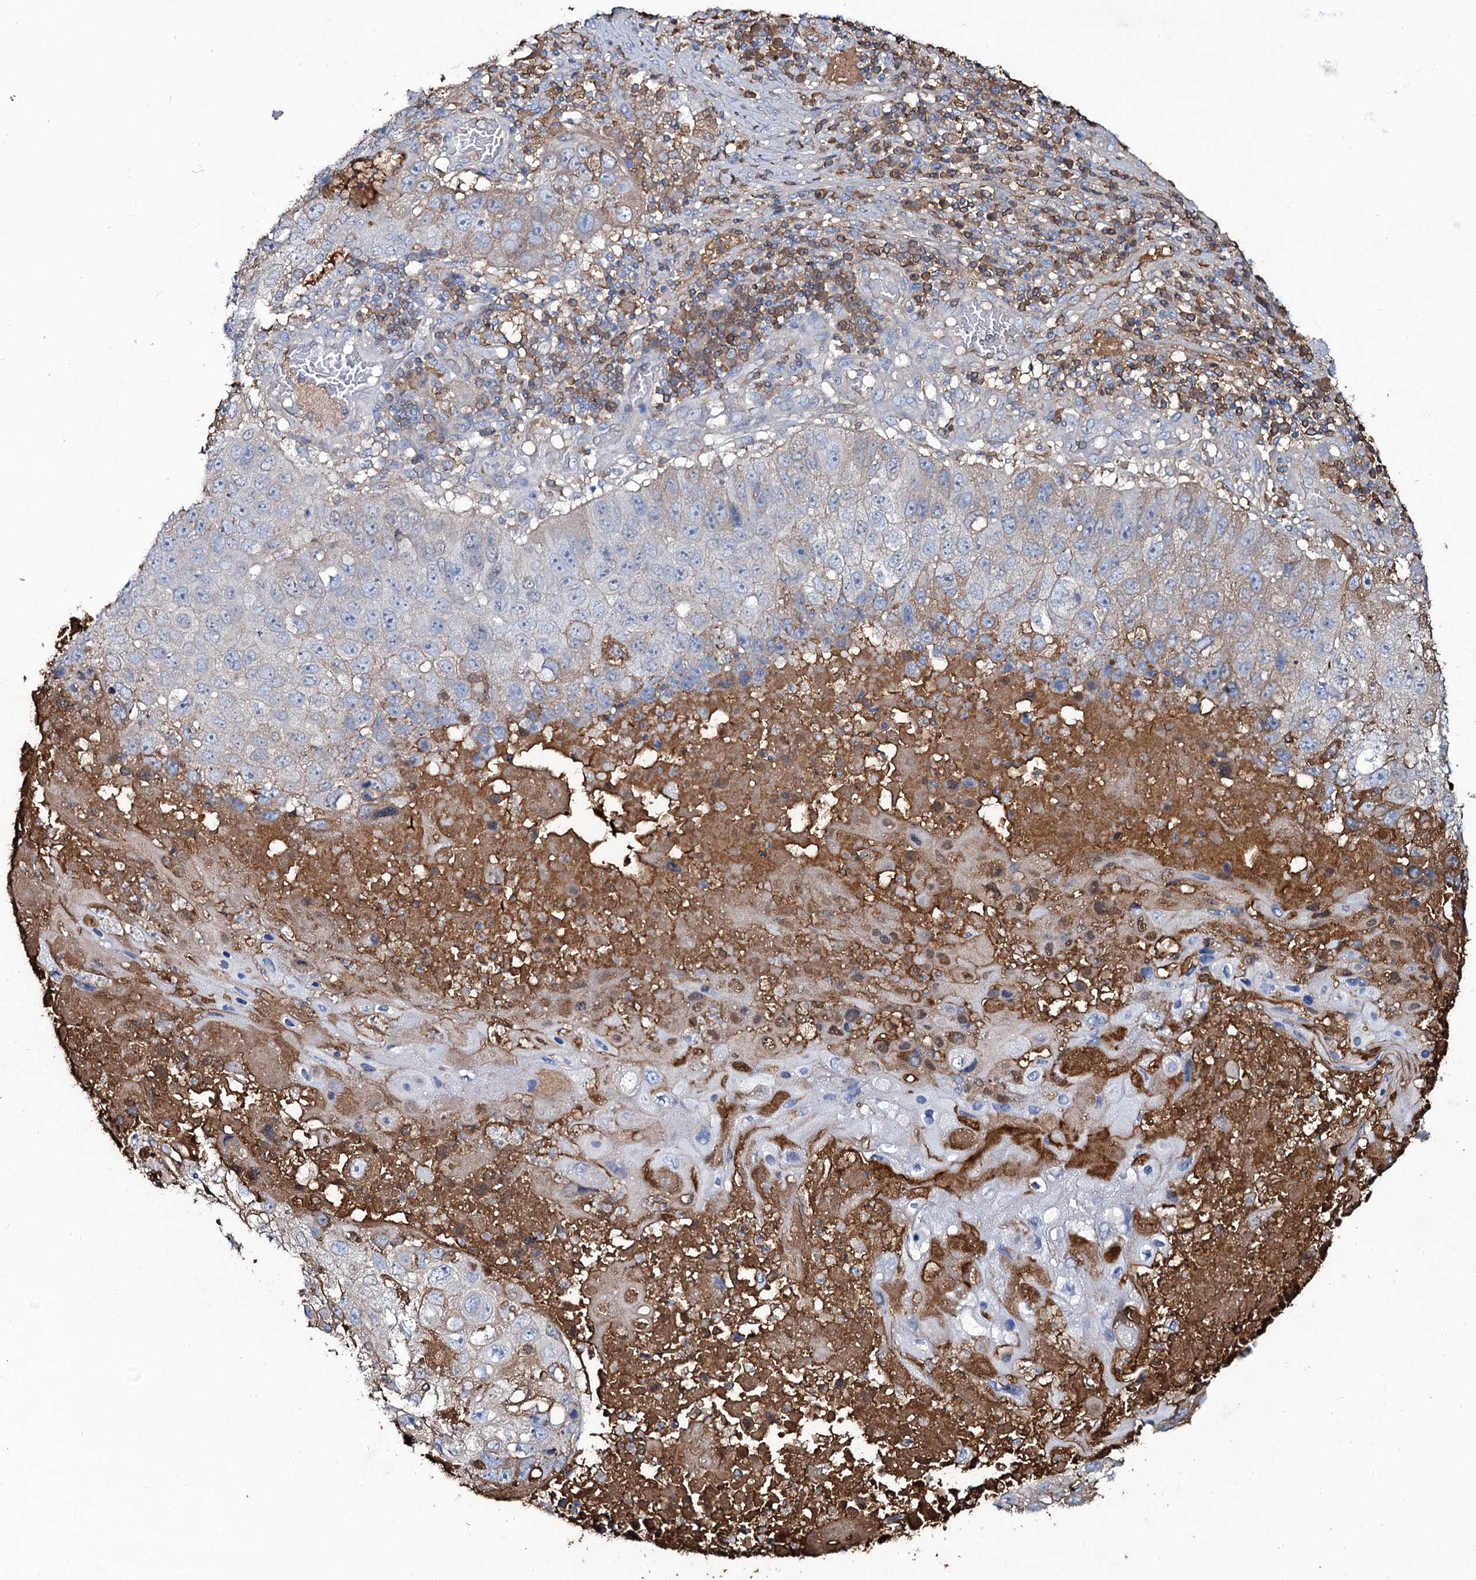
{"staining": {"intensity": "moderate", "quantity": "<25%", "location": "cytoplasmic/membranous"}, "tissue": "lung cancer", "cell_type": "Tumor cells", "image_type": "cancer", "snomed": [{"axis": "morphology", "description": "Squamous cell carcinoma, NOS"}, {"axis": "topography", "description": "Lung"}], "caption": "Human lung cancer stained with a protein marker shows moderate staining in tumor cells.", "gene": "EDN1", "patient": {"sex": "male", "age": 61}}